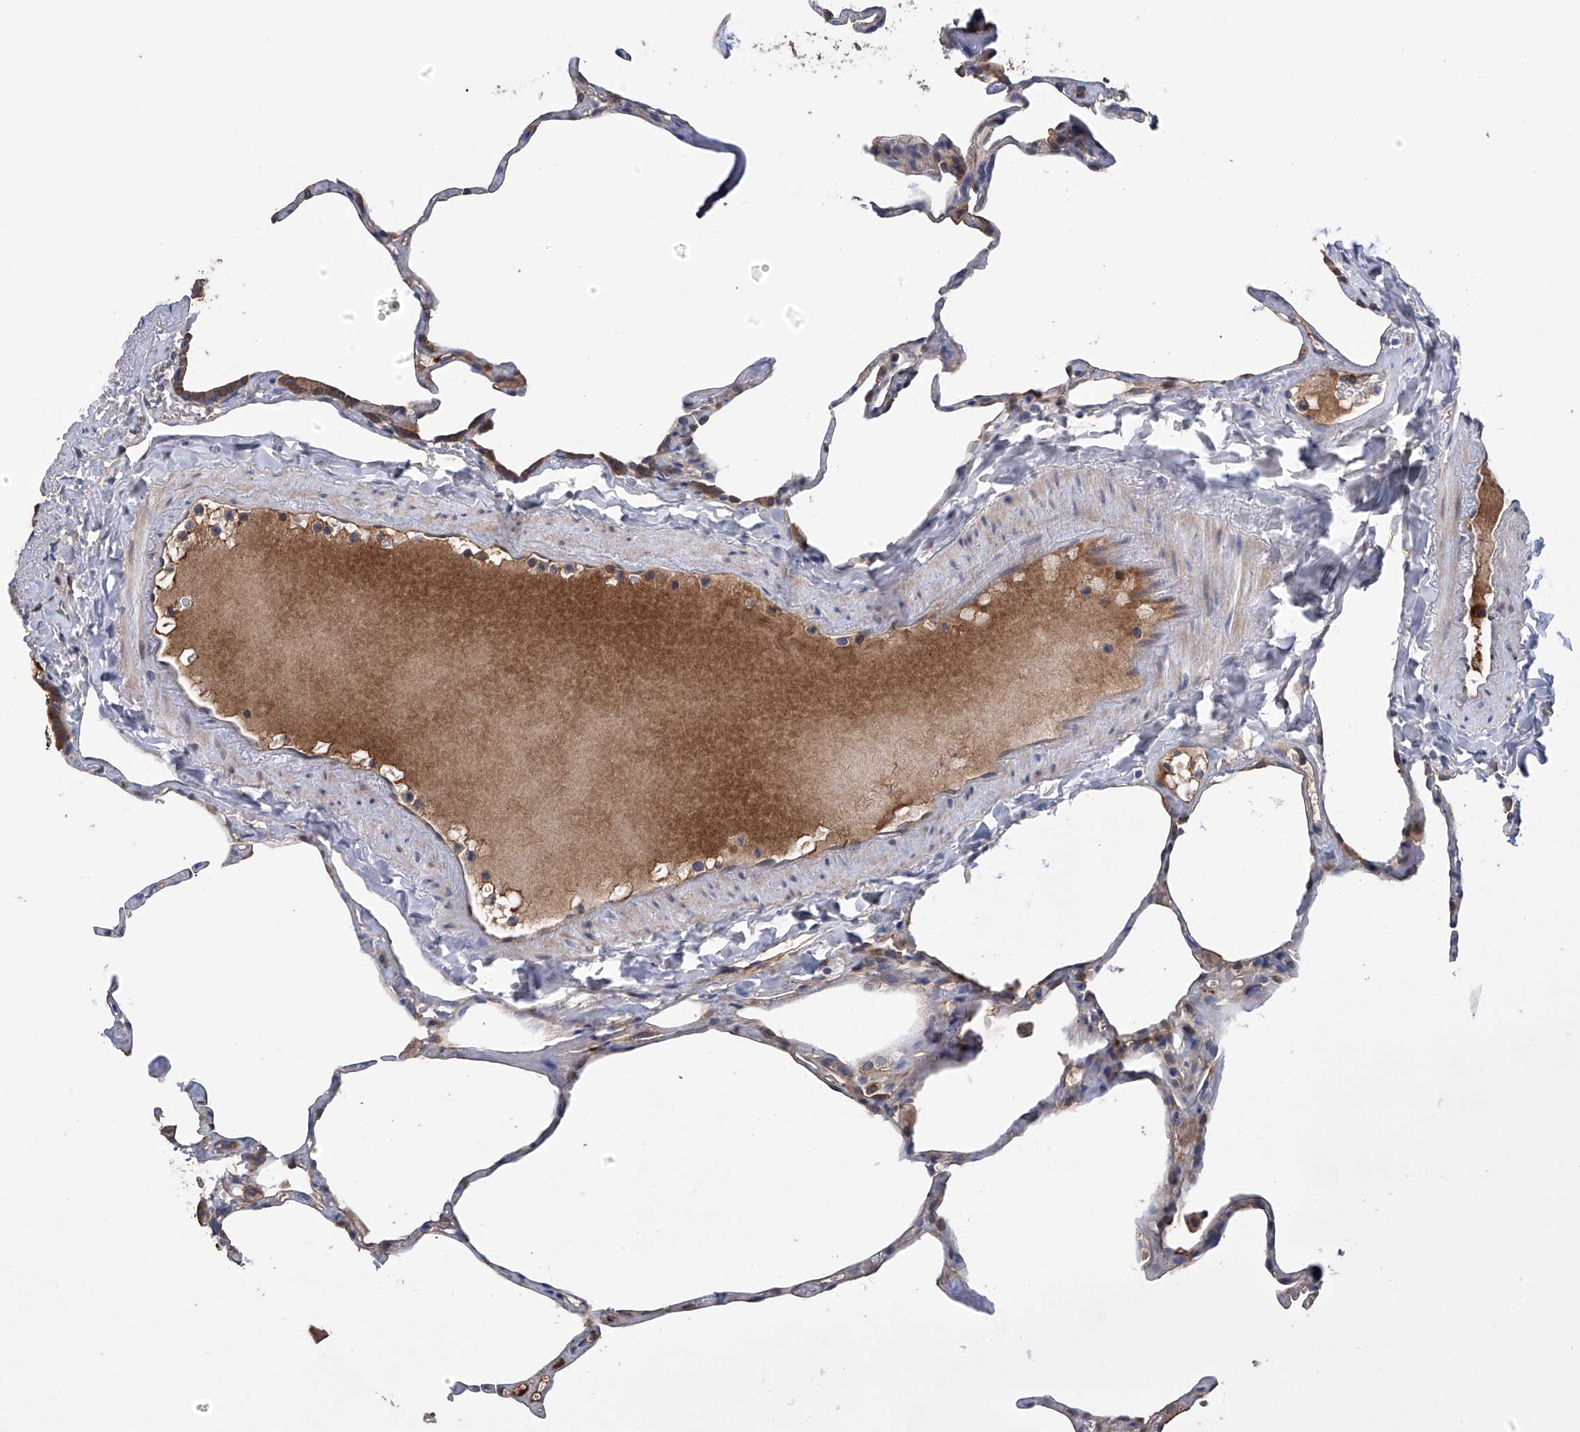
{"staining": {"intensity": "moderate", "quantity": "<25%", "location": "cytoplasmic/membranous"}, "tissue": "lung", "cell_type": "Alveolar cells", "image_type": "normal", "snomed": [{"axis": "morphology", "description": "Normal tissue, NOS"}, {"axis": "topography", "description": "Lung"}], "caption": "Protein expression analysis of unremarkable human lung reveals moderate cytoplasmic/membranous expression in about <25% of alveolar cells.", "gene": "NUDT17", "patient": {"sex": "male", "age": 65}}